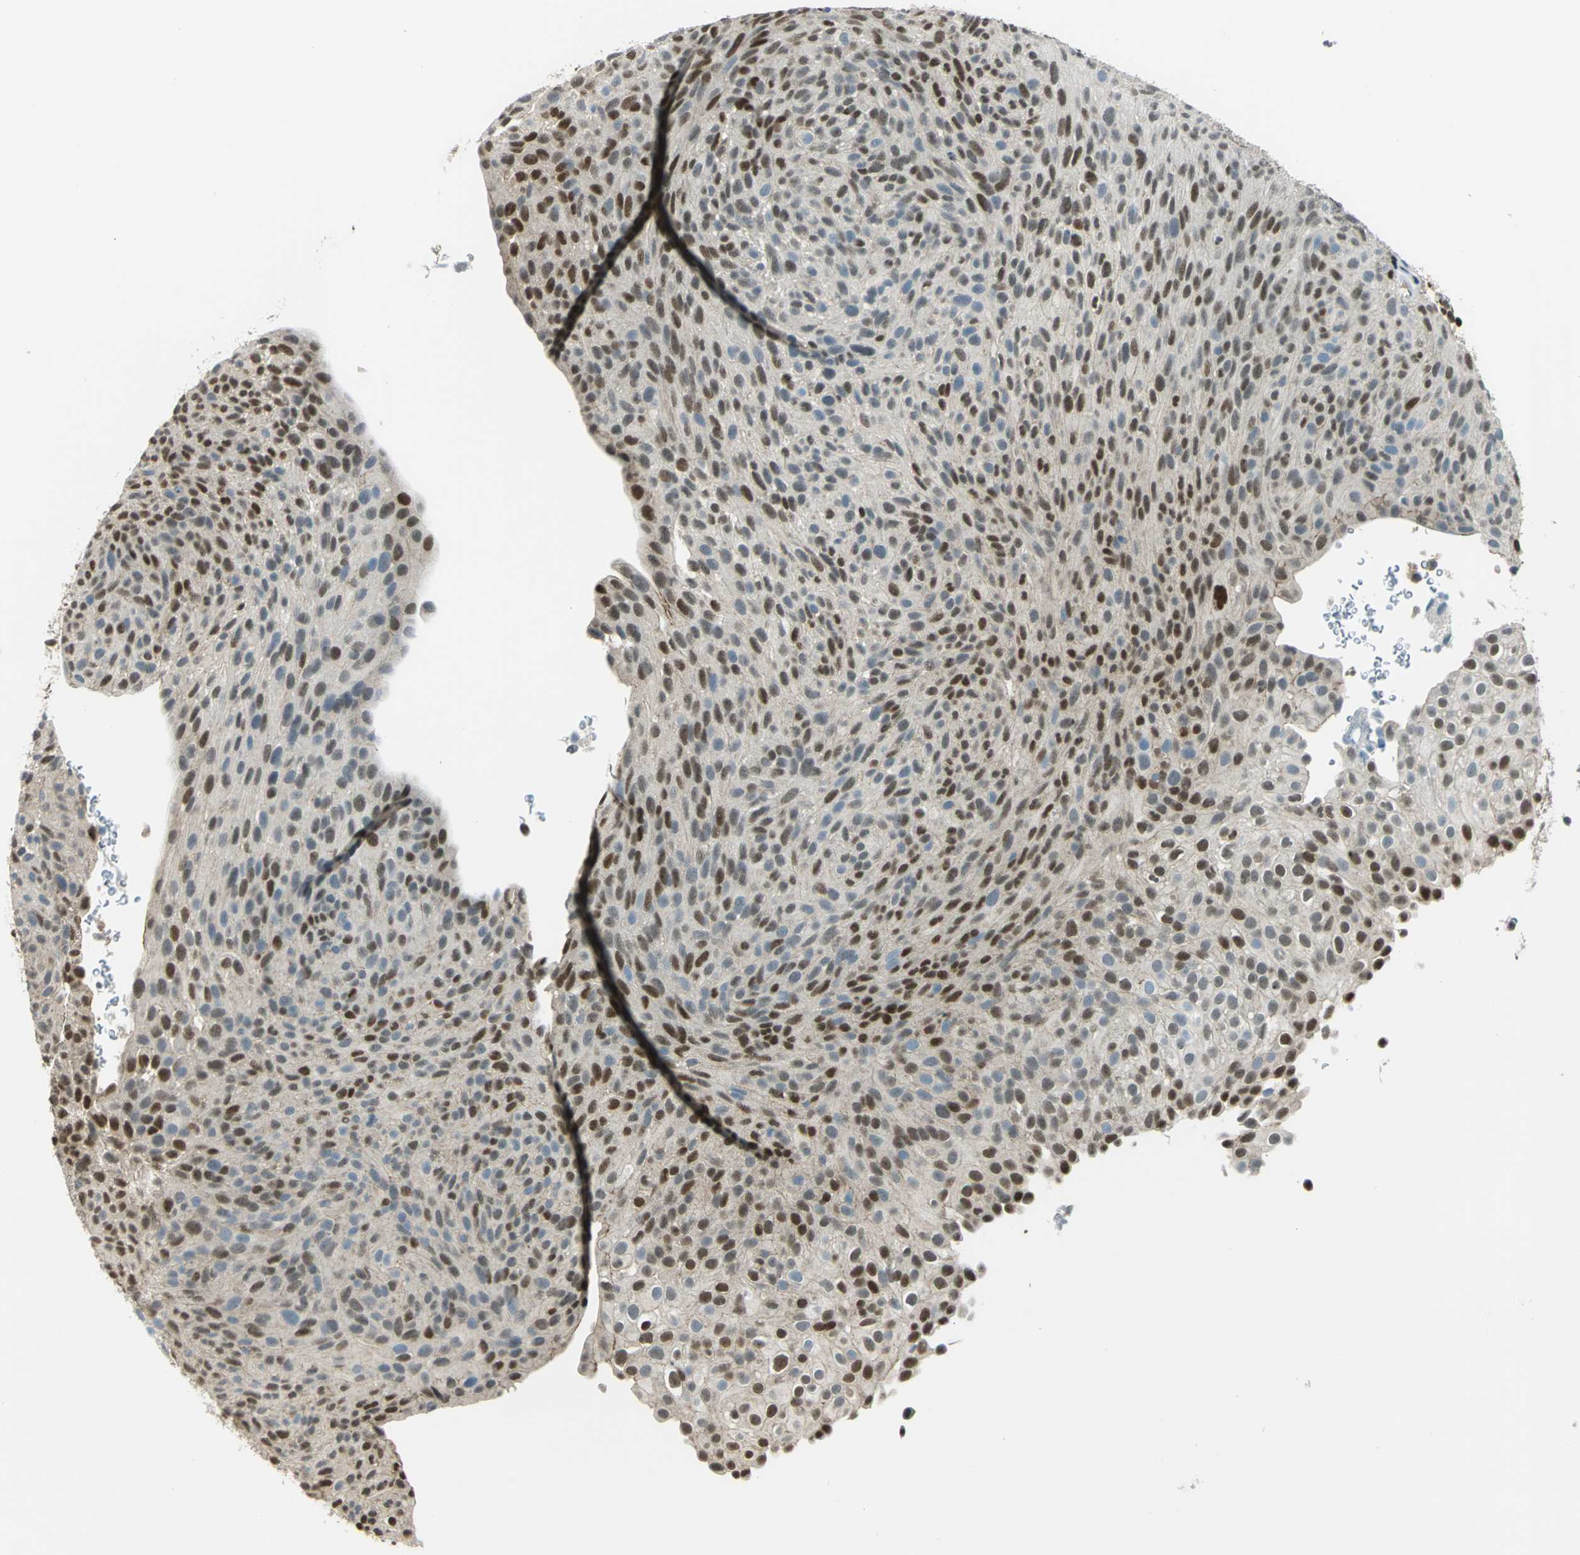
{"staining": {"intensity": "strong", "quantity": "25%-75%", "location": "nuclear"}, "tissue": "urothelial cancer", "cell_type": "Tumor cells", "image_type": "cancer", "snomed": [{"axis": "morphology", "description": "Urothelial carcinoma, Low grade"}, {"axis": "topography", "description": "Urinary bladder"}], "caption": "The micrograph exhibits a brown stain indicating the presence of a protein in the nuclear of tumor cells in urothelial cancer. The staining is performed using DAB (3,3'-diaminobenzidine) brown chromogen to label protein expression. The nuclei are counter-stained blue using hematoxylin.", "gene": "NFIA", "patient": {"sex": "male", "age": 78}}